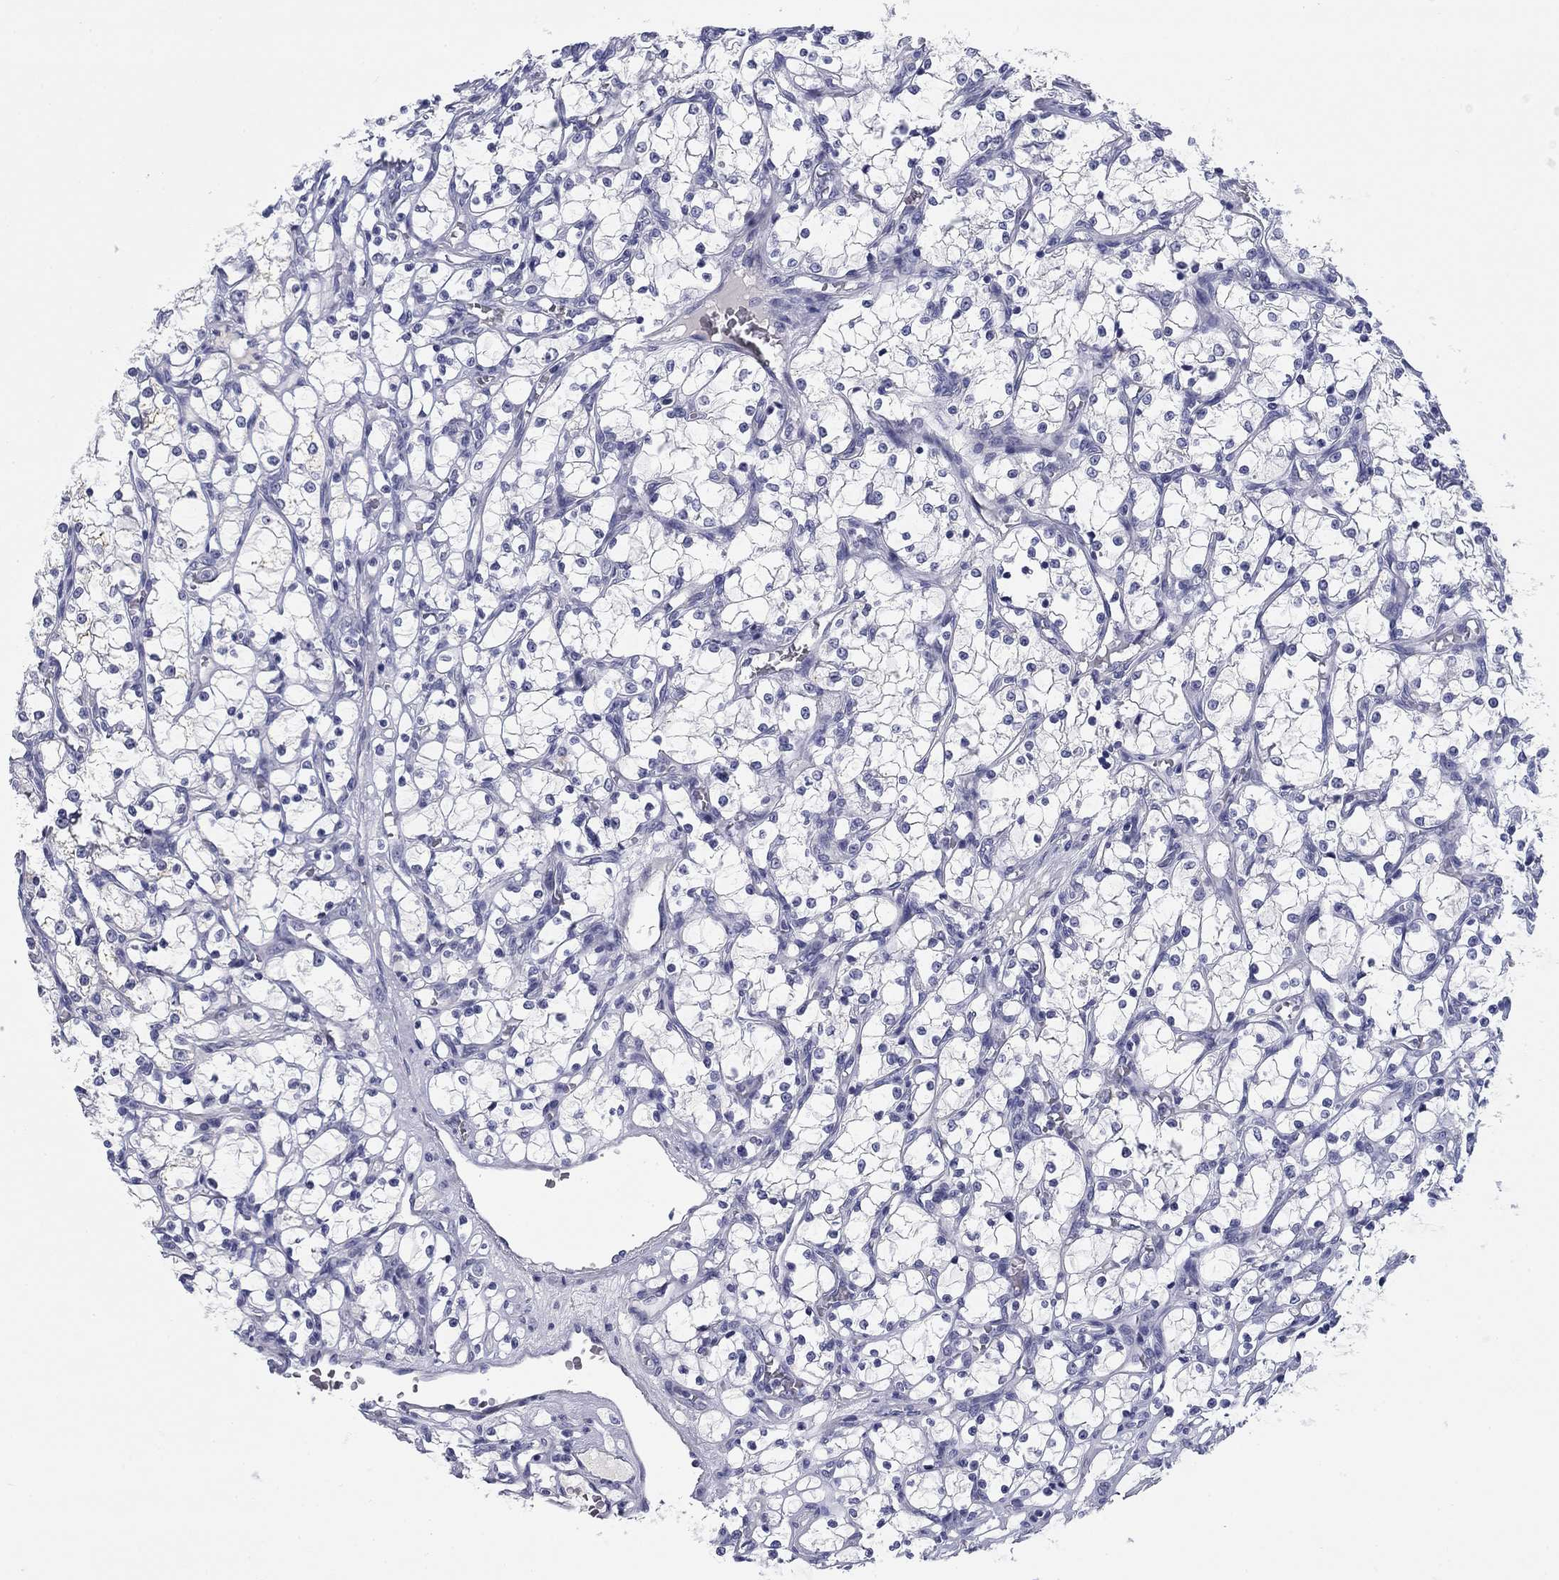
{"staining": {"intensity": "negative", "quantity": "none", "location": "none"}, "tissue": "renal cancer", "cell_type": "Tumor cells", "image_type": "cancer", "snomed": [{"axis": "morphology", "description": "Adenocarcinoma, NOS"}, {"axis": "topography", "description": "Kidney"}], "caption": "Immunohistochemistry (IHC) of human renal cancer exhibits no expression in tumor cells.", "gene": "KCNH1", "patient": {"sex": "female", "age": 69}}